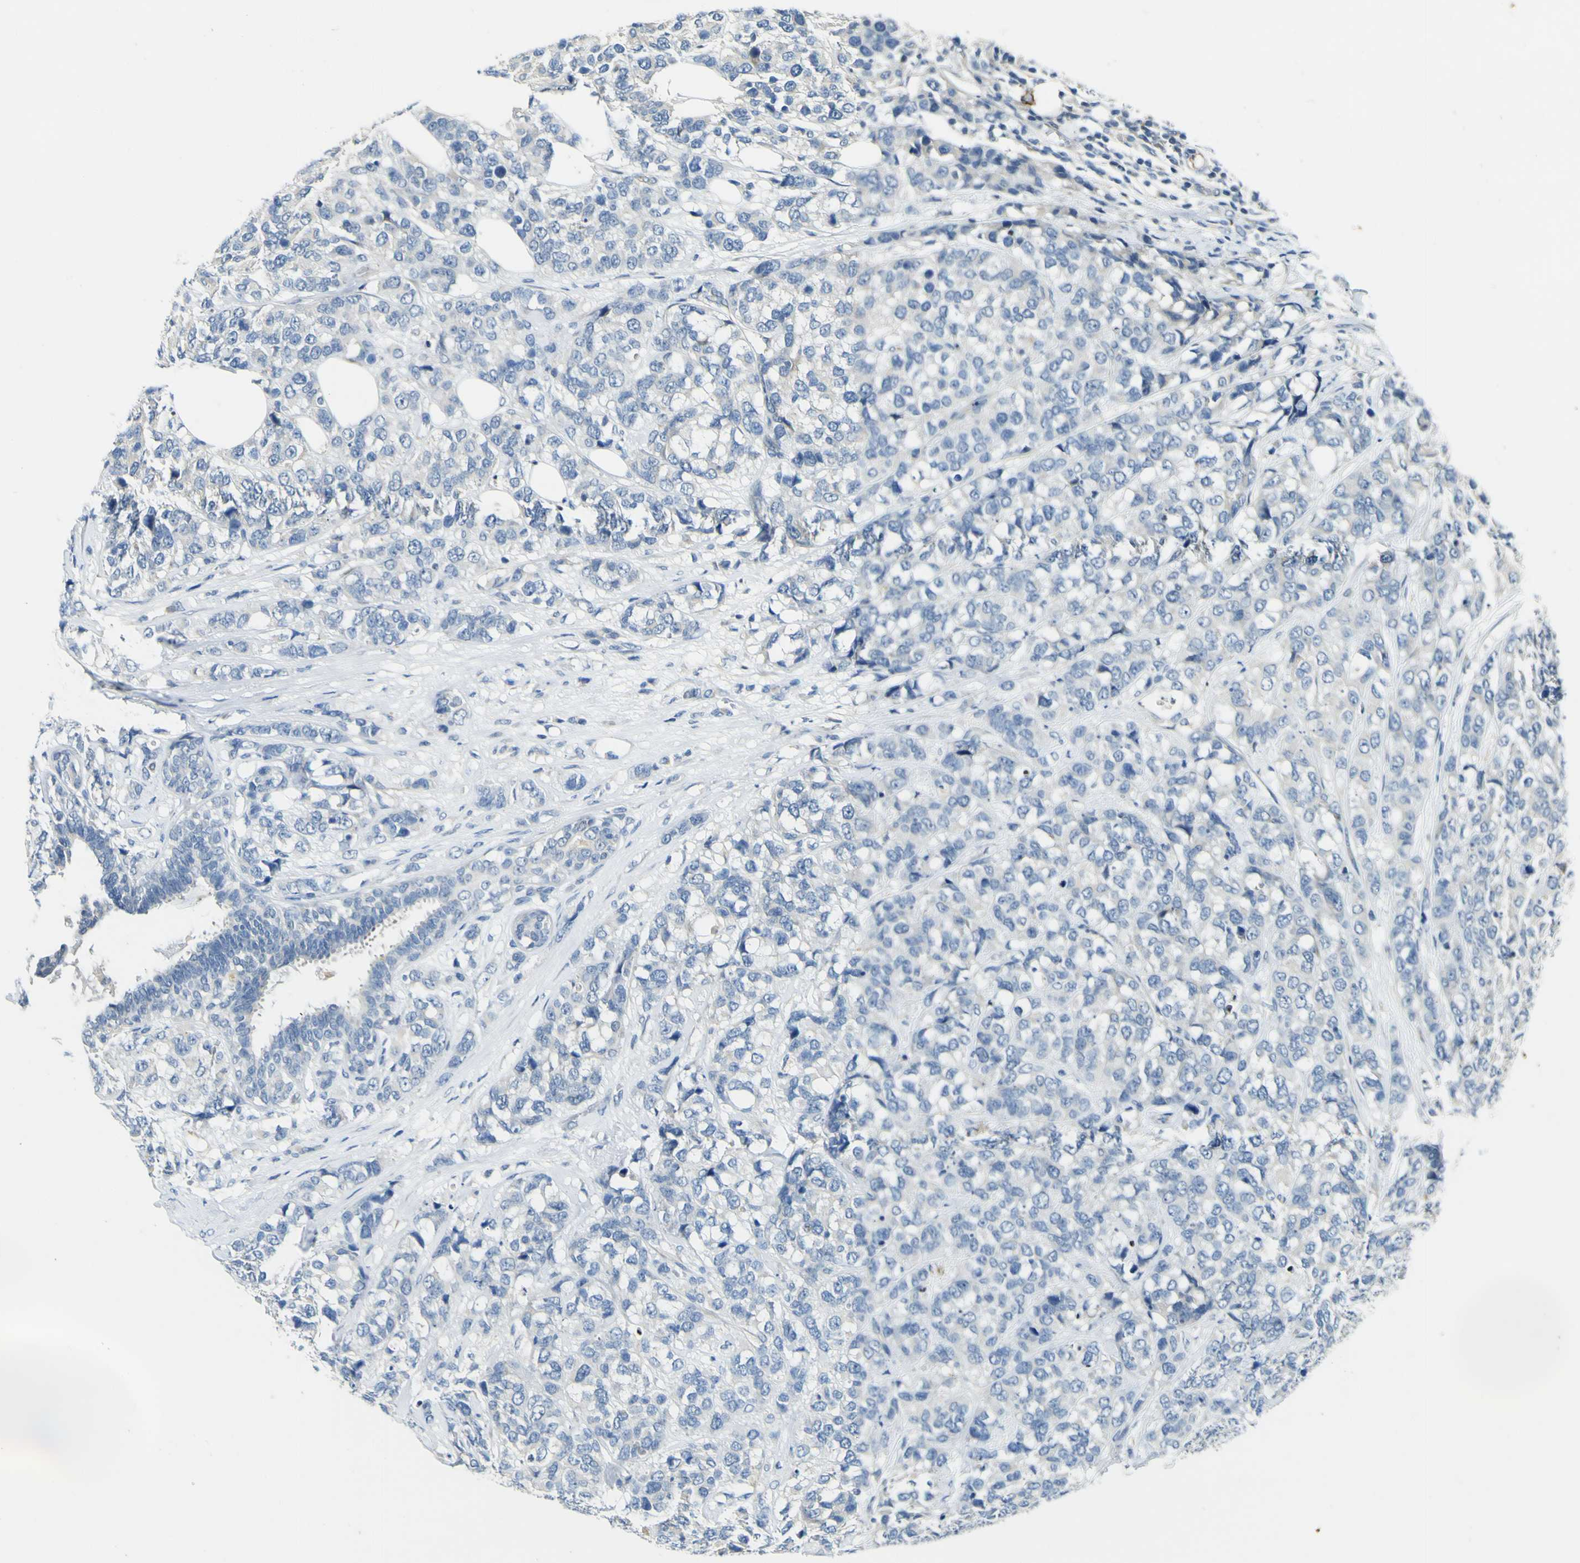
{"staining": {"intensity": "negative", "quantity": "none", "location": "none"}, "tissue": "breast cancer", "cell_type": "Tumor cells", "image_type": "cancer", "snomed": [{"axis": "morphology", "description": "Lobular carcinoma"}, {"axis": "topography", "description": "Breast"}], "caption": "A micrograph of human lobular carcinoma (breast) is negative for staining in tumor cells.", "gene": "LDLR", "patient": {"sex": "female", "age": 59}}